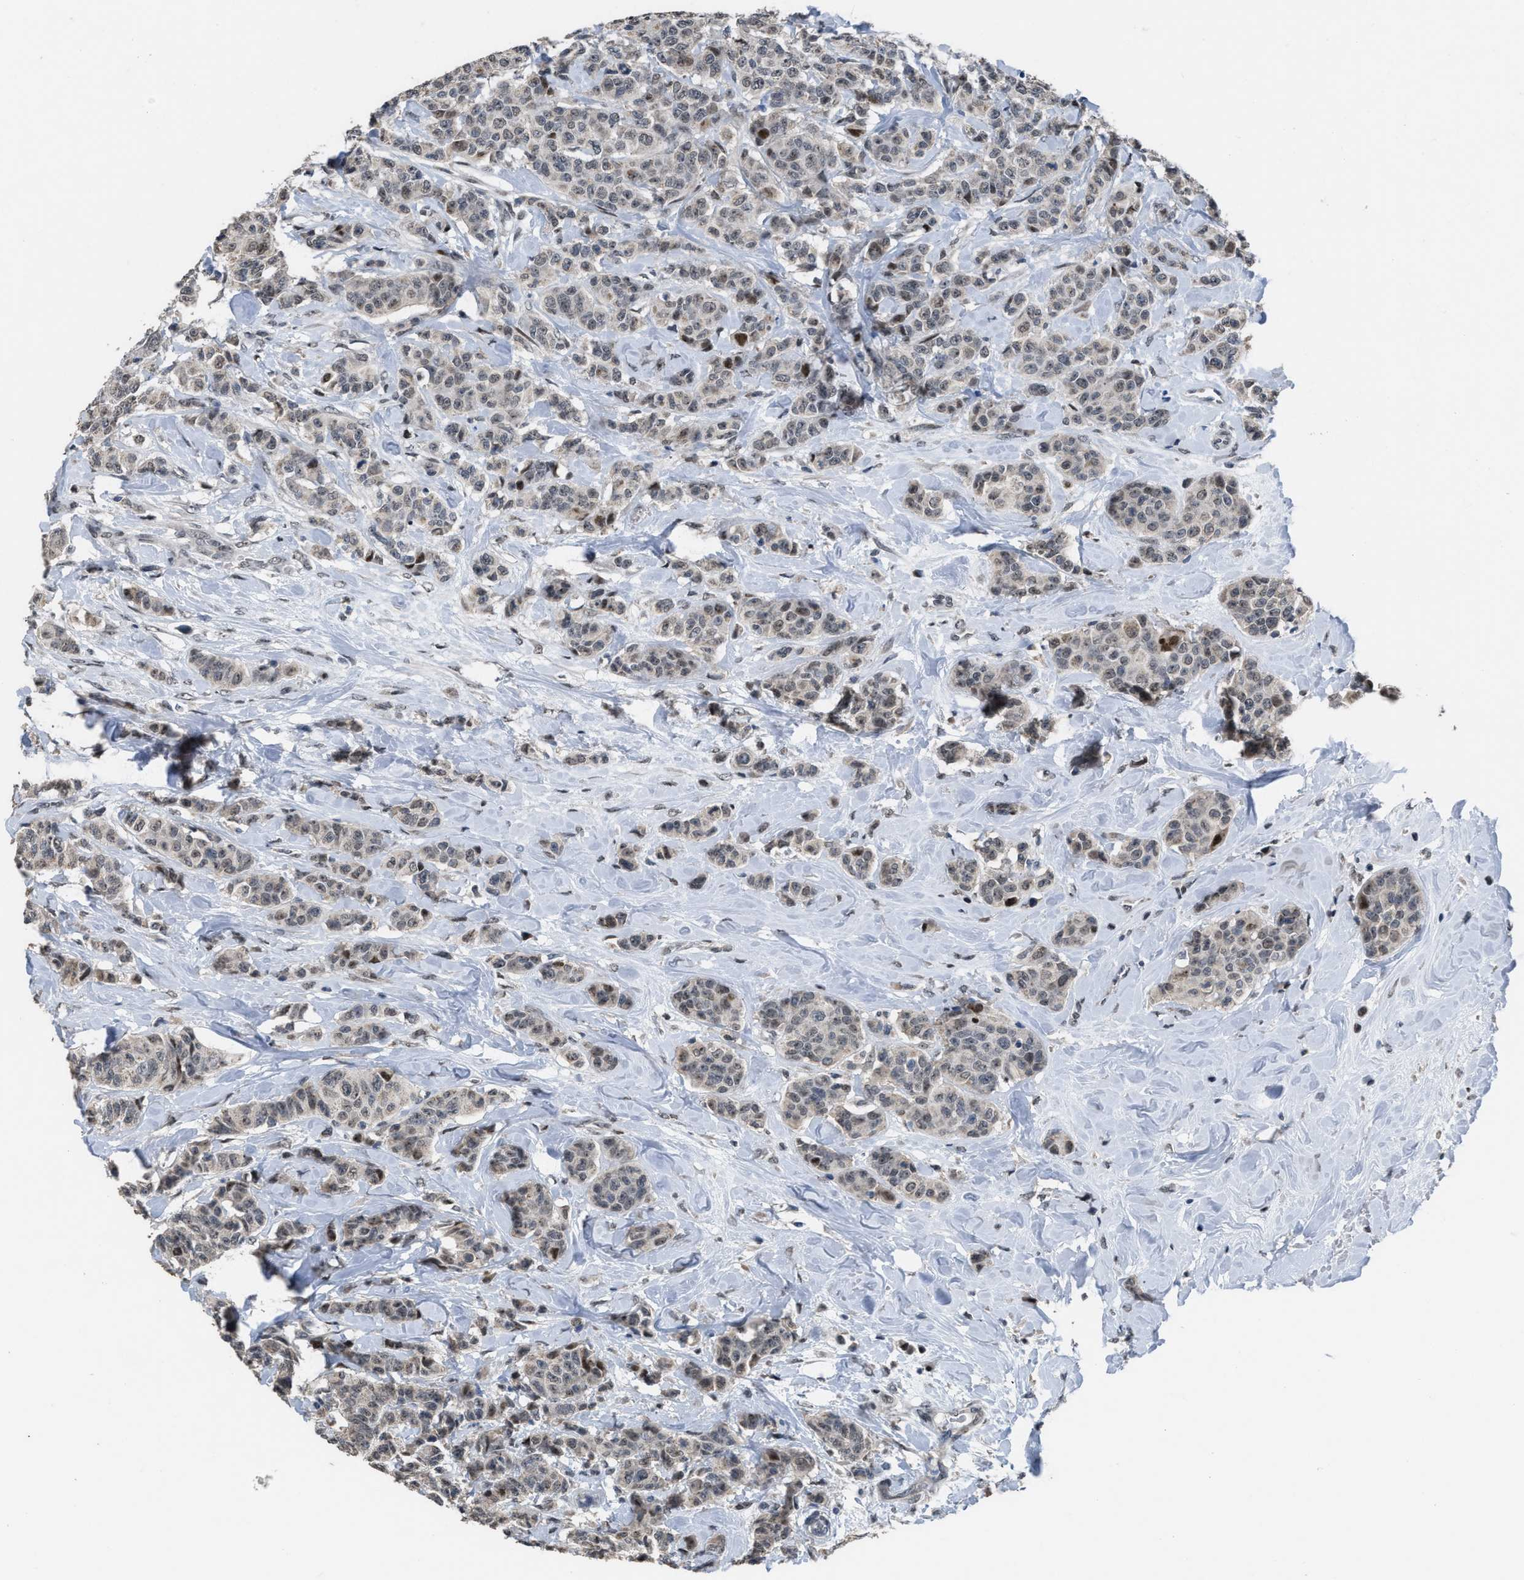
{"staining": {"intensity": "weak", "quantity": "25%-75%", "location": "nuclear"}, "tissue": "breast cancer", "cell_type": "Tumor cells", "image_type": "cancer", "snomed": [{"axis": "morphology", "description": "Normal tissue, NOS"}, {"axis": "morphology", "description": "Duct carcinoma"}, {"axis": "topography", "description": "Breast"}], "caption": "Breast intraductal carcinoma stained with a protein marker reveals weak staining in tumor cells.", "gene": "SETDB1", "patient": {"sex": "female", "age": 40}}